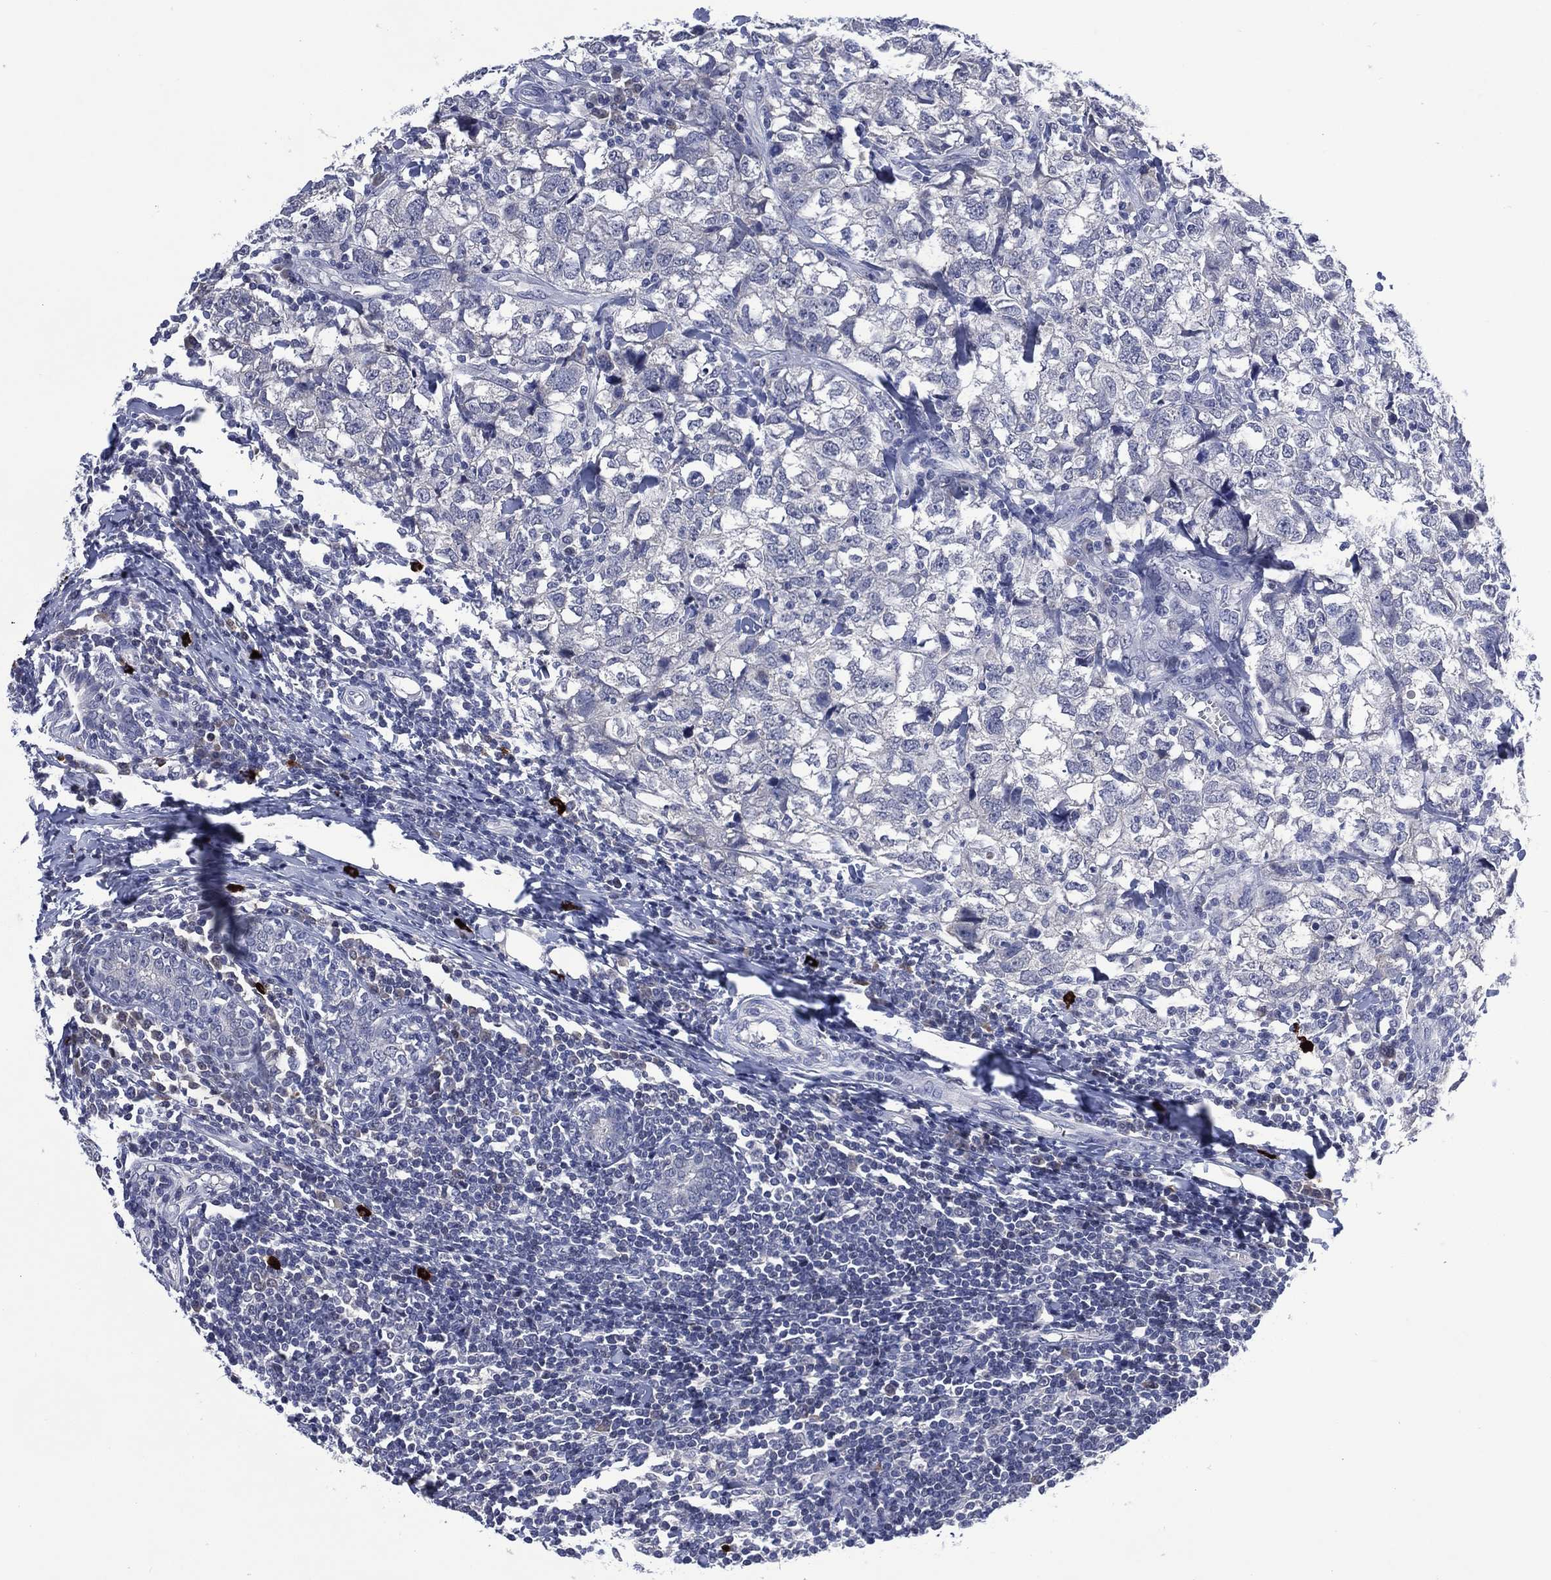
{"staining": {"intensity": "negative", "quantity": "none", "location": "none"}, "tissue": "breast cancer", "cell_type": "Tumor cells", "image_type": "cancer", "snomed": [{"axis": "morphology", "description": "Duct carcinoma"}, {"axis": "topography", "description": "Breast"}], "caption": "A micrograph of human breast invasive ductal carcinoma is negative for staining in tumor cells.", "gene": "USP26", "patient": {"sex": "female", "age": 30}}